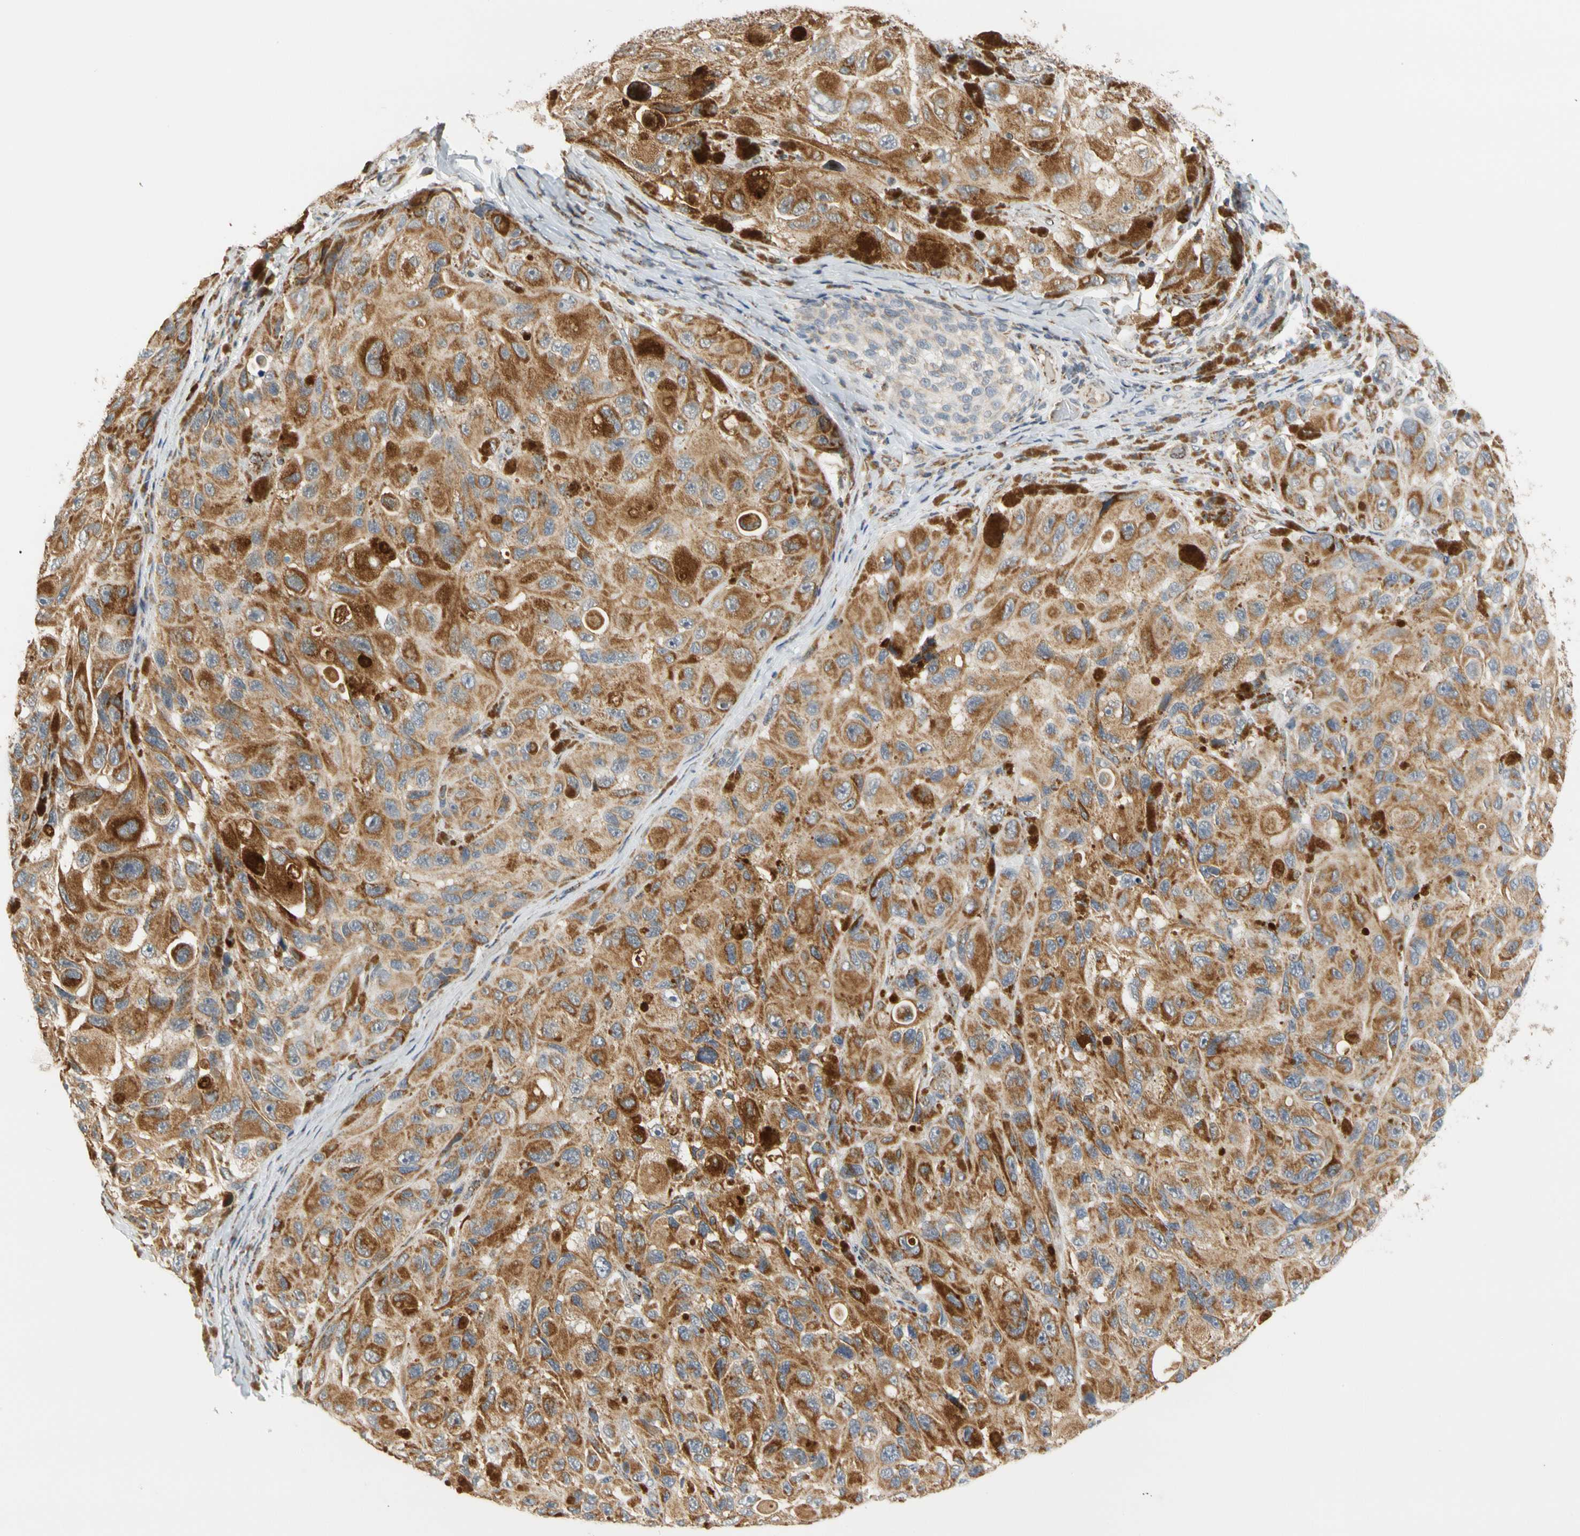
{"staining": {"intensity": "strong", "quantity": ">75%", "location": "cytoplasmic/membranous"}, "tissue": "melanoma", "cell_type": "Tumor cells", "image_type": "cancer", "snomed": [{"axis": "morphology", "description": "Malignant melanoma, NOS"}, {"axis": "topography", "description": "Skin"}], "caption": "Immunohistochemistry staining of melanoma, which demonstrates high levels of strong cytoplasmic/membranous staining in about >75% of tumor cells indicating strong cytoplasmic/membranous protein positivity. The staining was performed using DAB (3,3'-diaminobenzidine) (brown) for protein detection and nuclei were counterstained in hematoxylin (blue).", "gene": "SFXN3", "patient": {"sex": "female", "age": 73}}